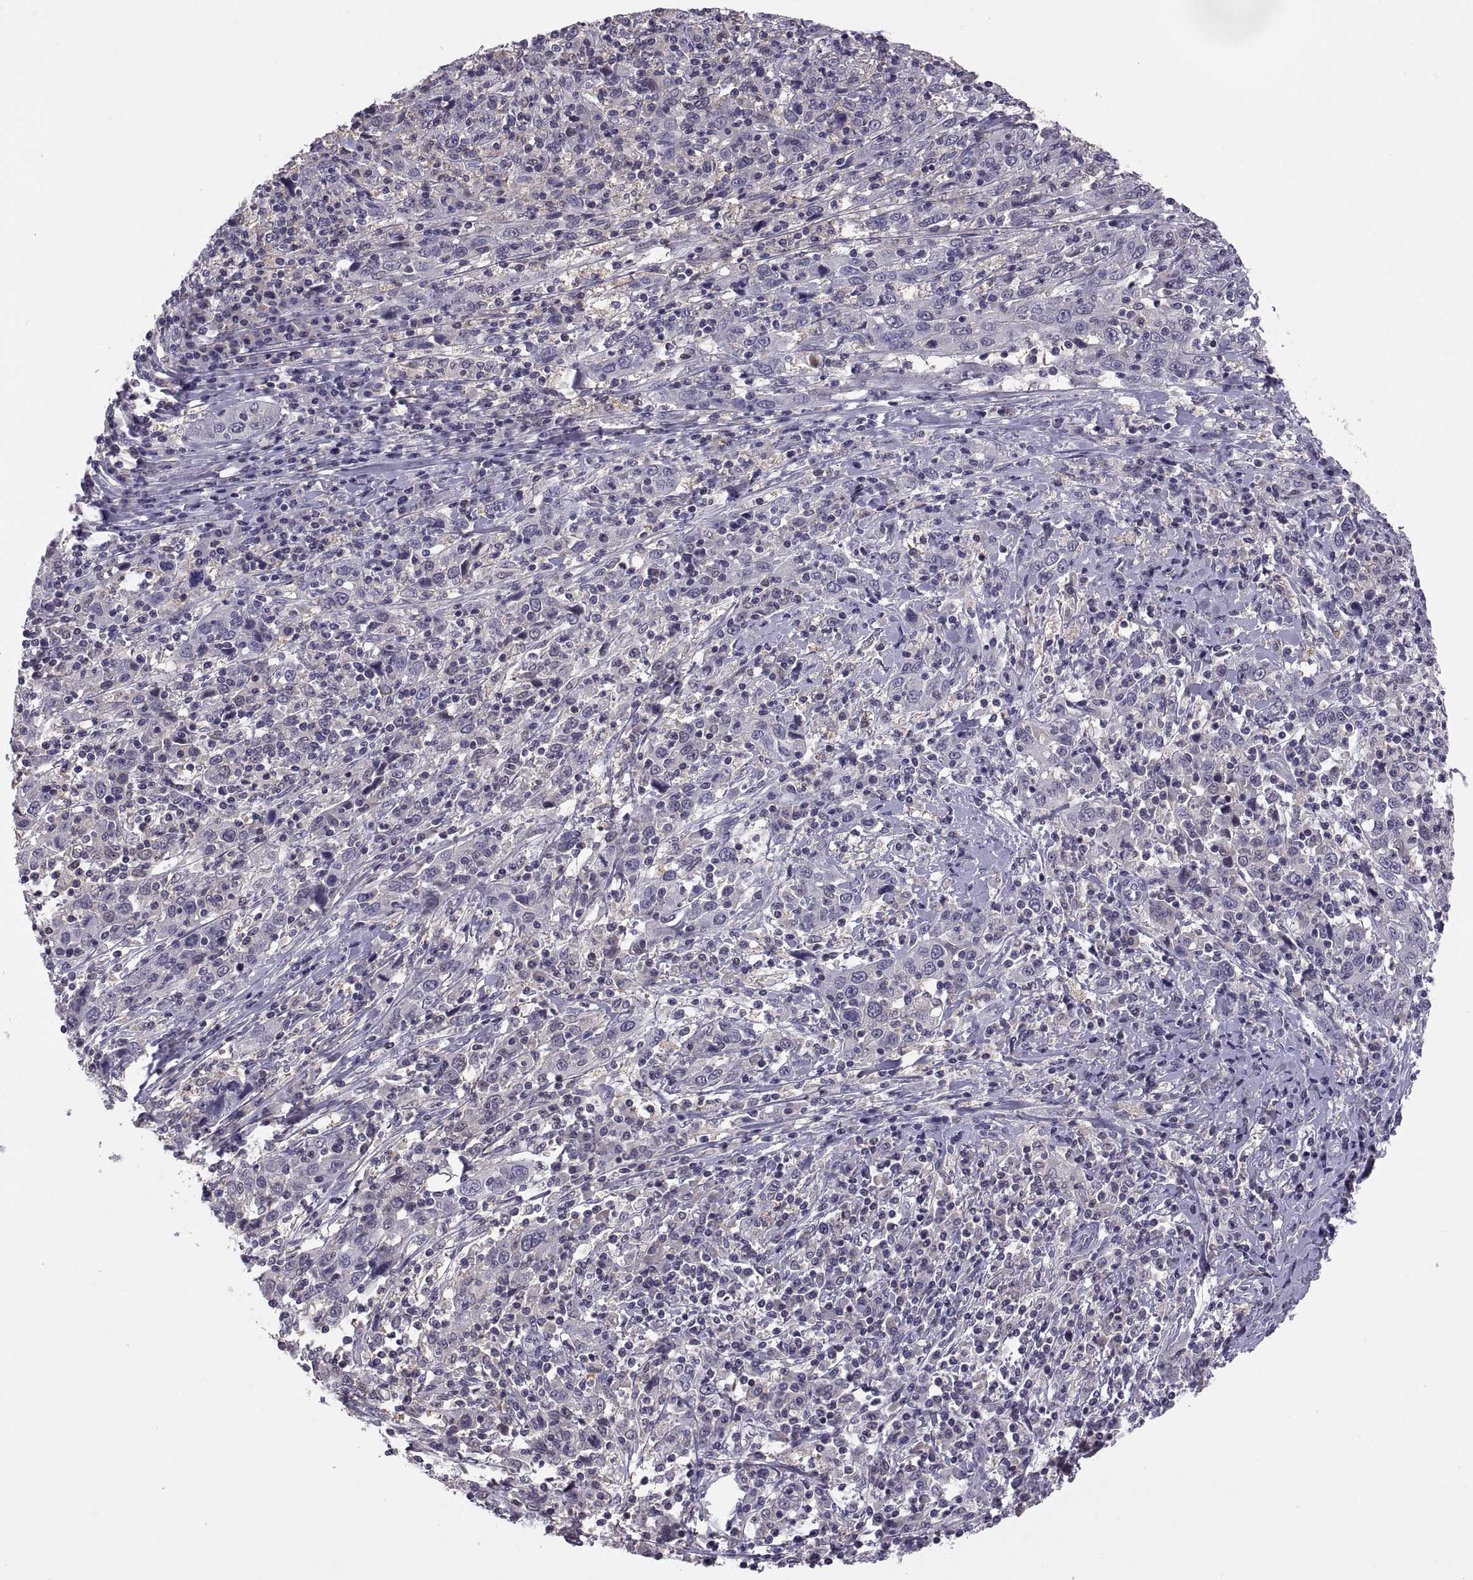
{"staining": {"intensity": "negative", "quantity": "none", "location": "none"}, "tissue": "cervical cancer", "cell_type": "Tumor cells", "image_type": "cancer", "snomed": [{"axis": "morphology", "description": "Squamous cell carcinoma, NOS"}, {"axis": "topography", "description": "Cervix"}], "caption": "IHC micrograph of human cervical cancer (squamous cell carcinoma) stained for a protein (brown), which exhibits no positivity in tumor cells.", "gene": "FGF9", "patient": {"sex": "female", "age": 46}}